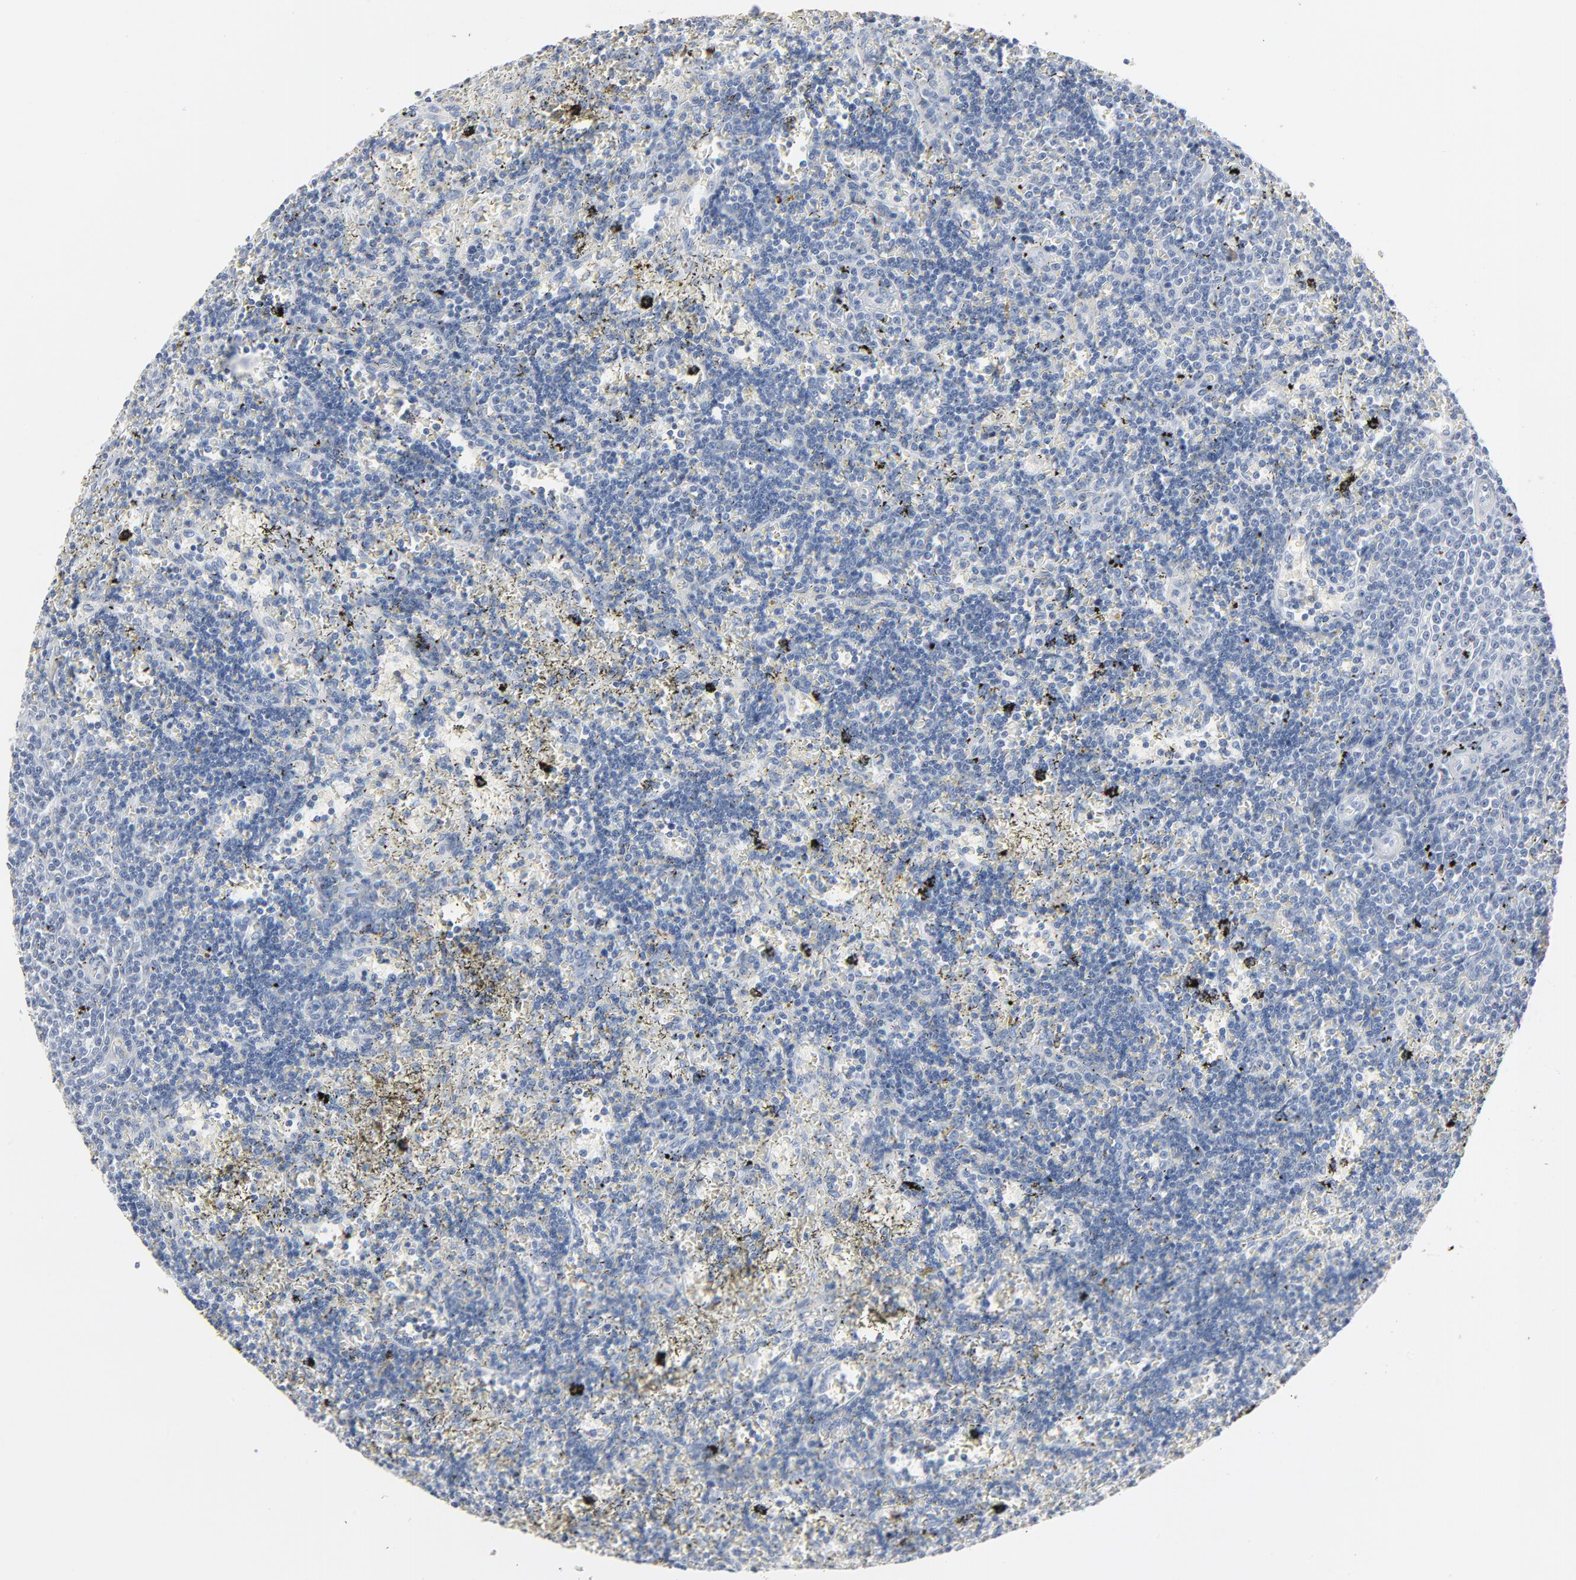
{"staining": {"intensity": "negative", "quantity": "none", "location": "none"}, "tissue": "lymphoma", "cell_type": "Tumor cells", "image_type": "cancer", "snomed": [{"axis": "morphology", "description": "Malignant lymphoma, non-Hodgkin's type, Low grade"}, {"axis": "topography", "description": "Spleen"}], "caption": "The IHC micrograph has no significant staining in tumor cells of lymphoma tissue.", "gene": "PHGDH", "patient": {"sex": "male", "age": 60}}